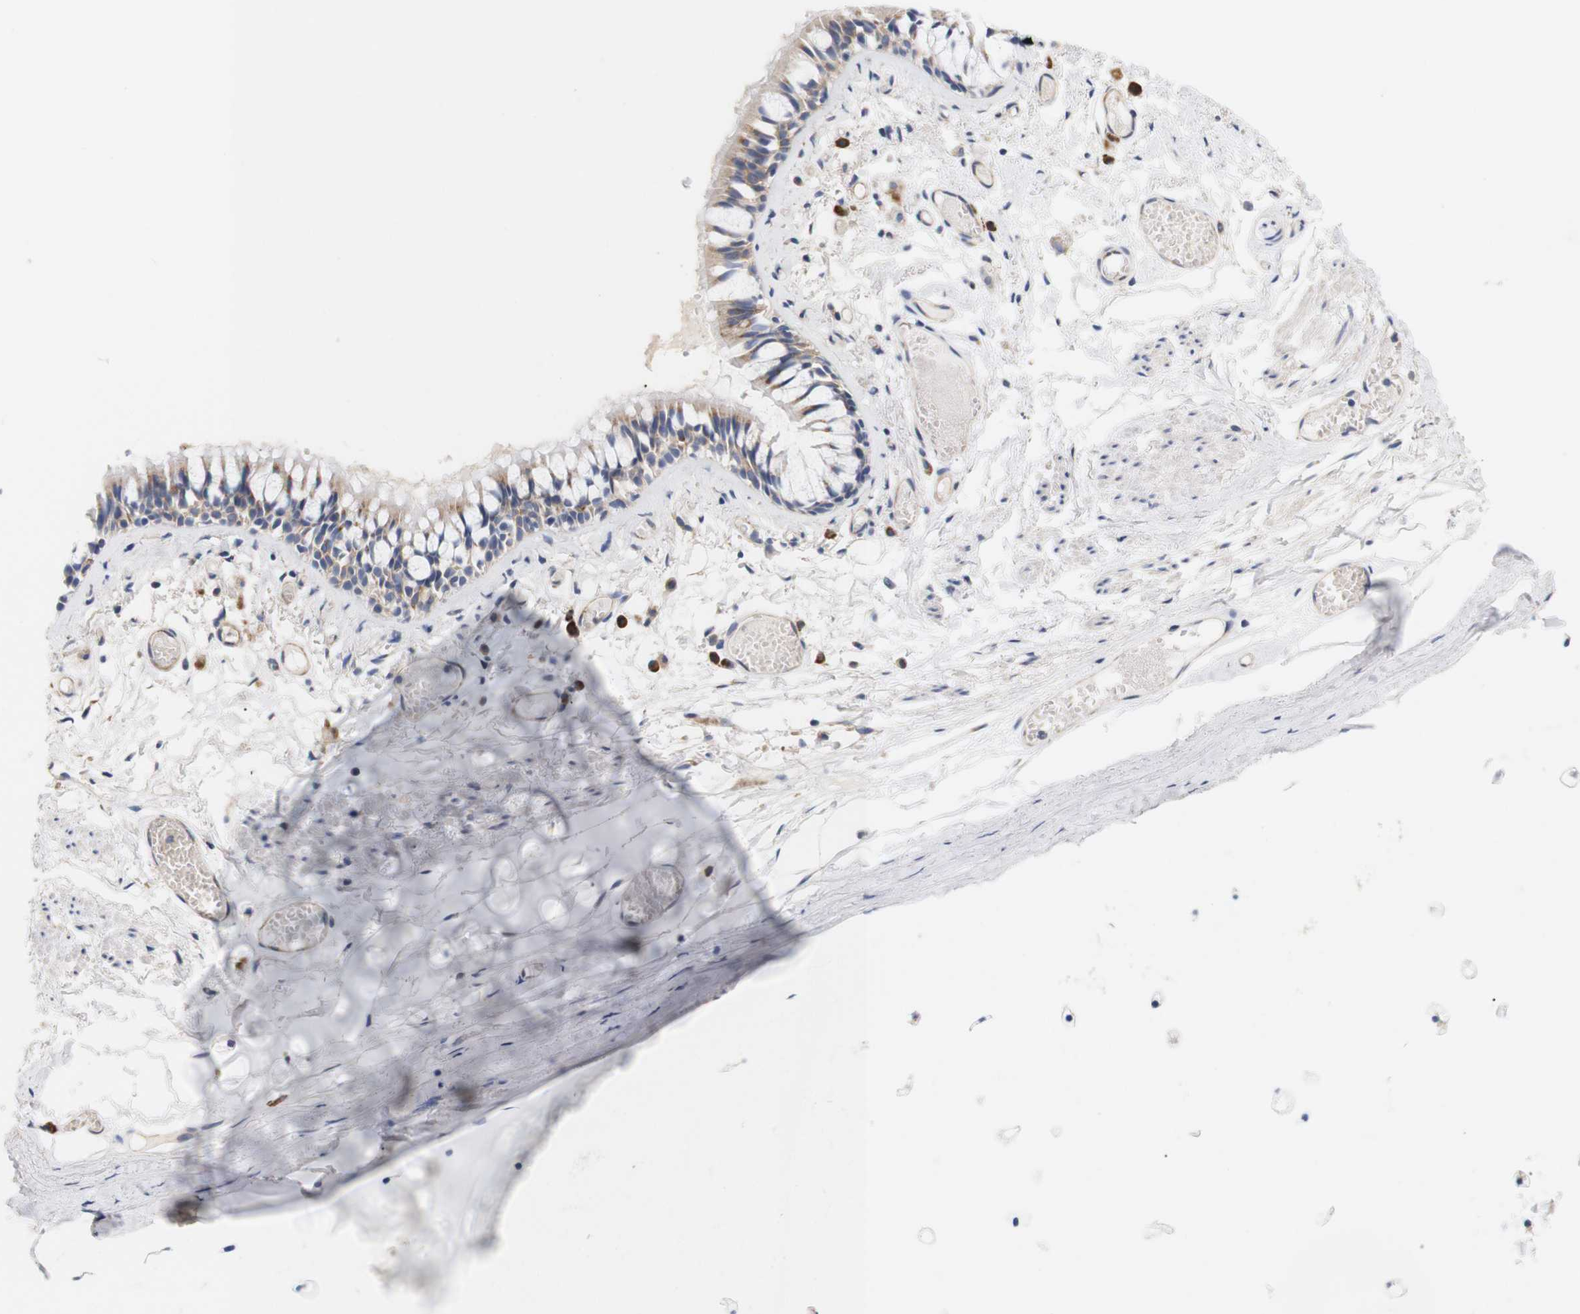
{"staining": {"intensity": "moderate", "quantity": ">75%", "location": "cytoplasmic/membranous"}, "tissue": "bronchus", "cell_type": "Respiratory epithelial cells", "image_type": "normal", "snomed": [{"axis": "morphology", "description": "Normal tissue, NOS"}, {"axis": "morphology", "description": "Inflammation, NOS"}, {"axis": "topography", "description": "Cartilage tissue"}, {"axis": "topography", "description": "Lung"}], "caption": "Brown immunohistochemical staining in benign human bronchus displays moderate cytoplasmic/membranous positivity in approximately >75% of respiratory epithelial cells.", "gene": "TRIM5", "patient": {"sex": "male", "age": 71}}